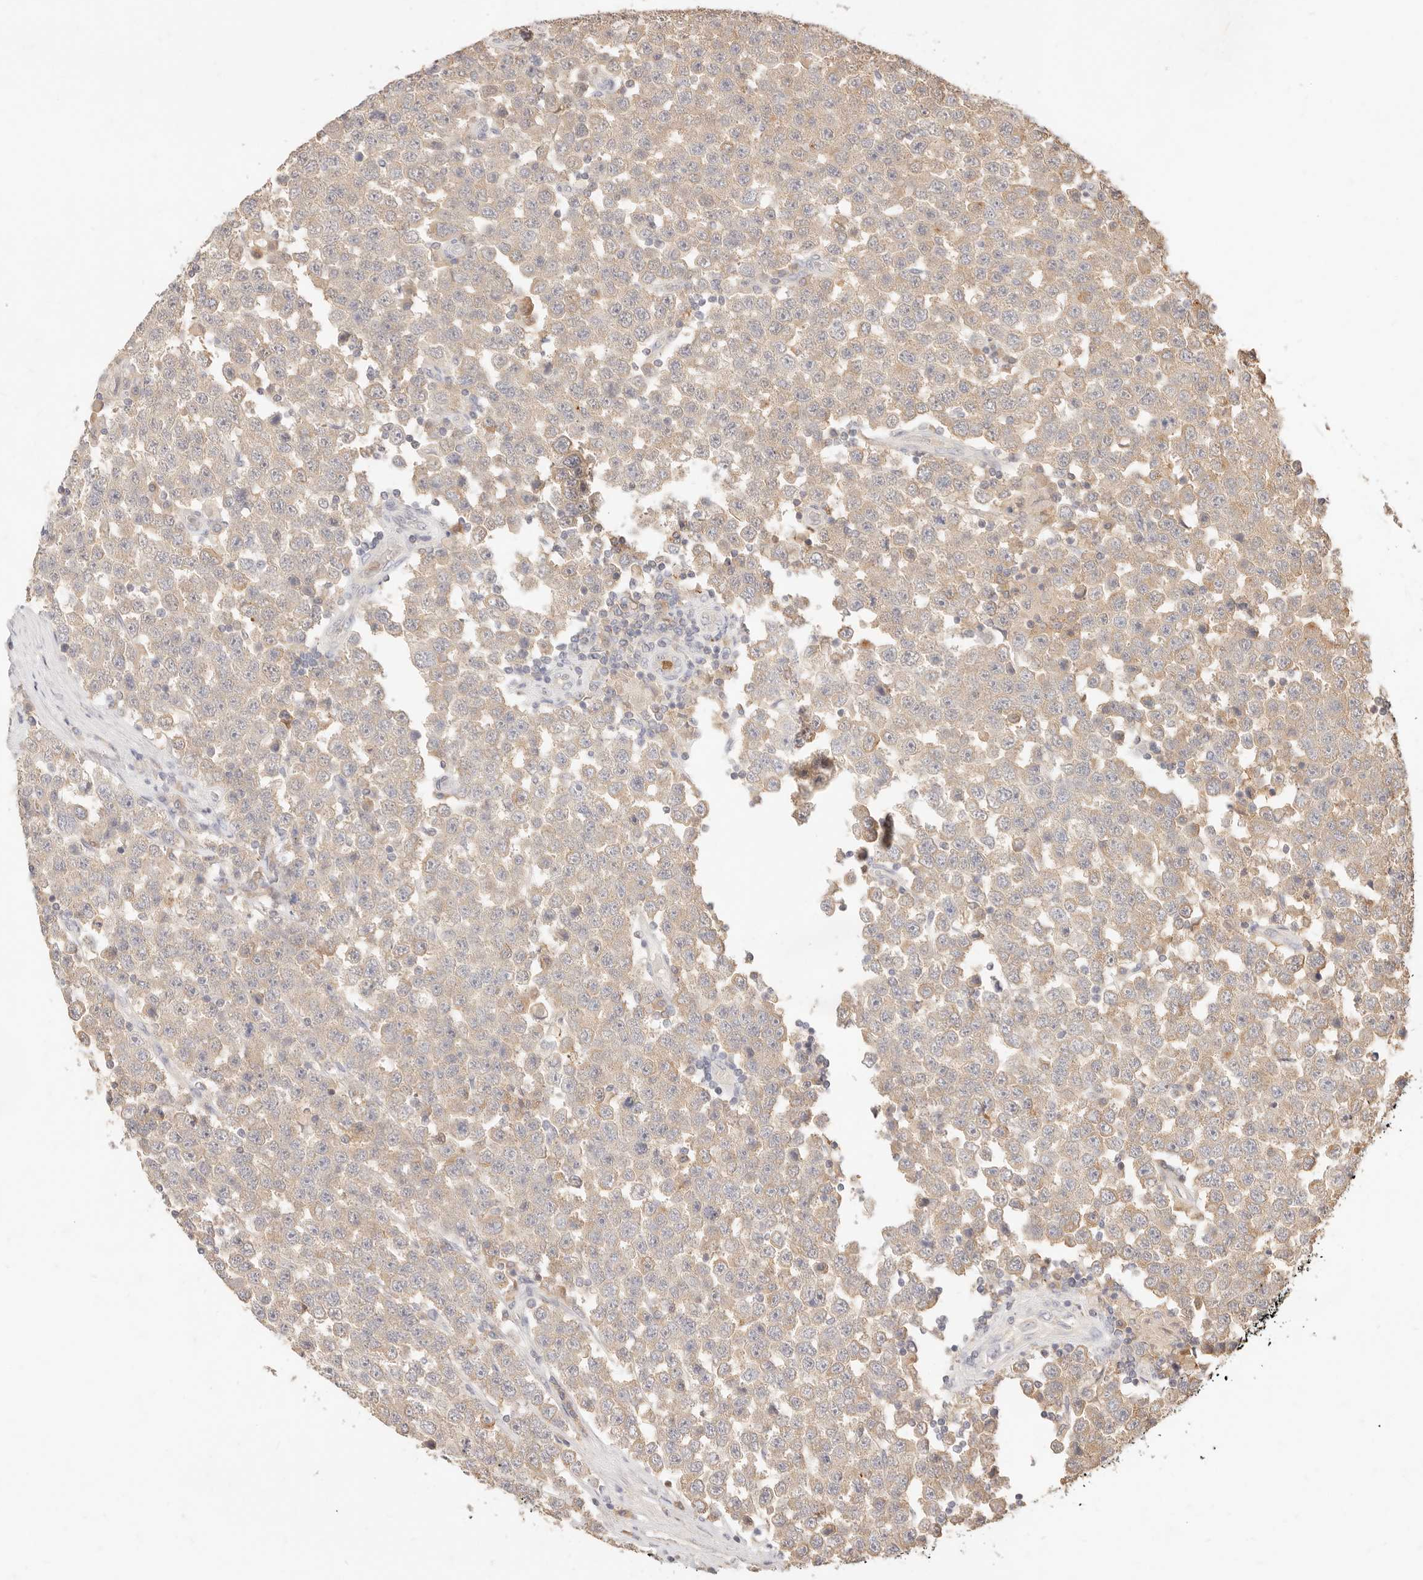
{"staining": {"intensity": "weak", "quantity": "25%-75%", "location": "cytoplasmic/membranous"}, "tissue": "testis cancer", "cell_type": "Tumor cells", "image_type": "cancer", "snomed": [{"axis": "morphology", "description": "Seminoma, NOS"}, {"axis": "topography", "description": "Testis"}], "caption": "The photomicrograph exhibits a brown stain indicating the presence of a protein in the cytoplasmic/membranous of tumor cells in testis cancer.", "gene": "TMTC2", "patient": {"sex": "male", "age": 28}}